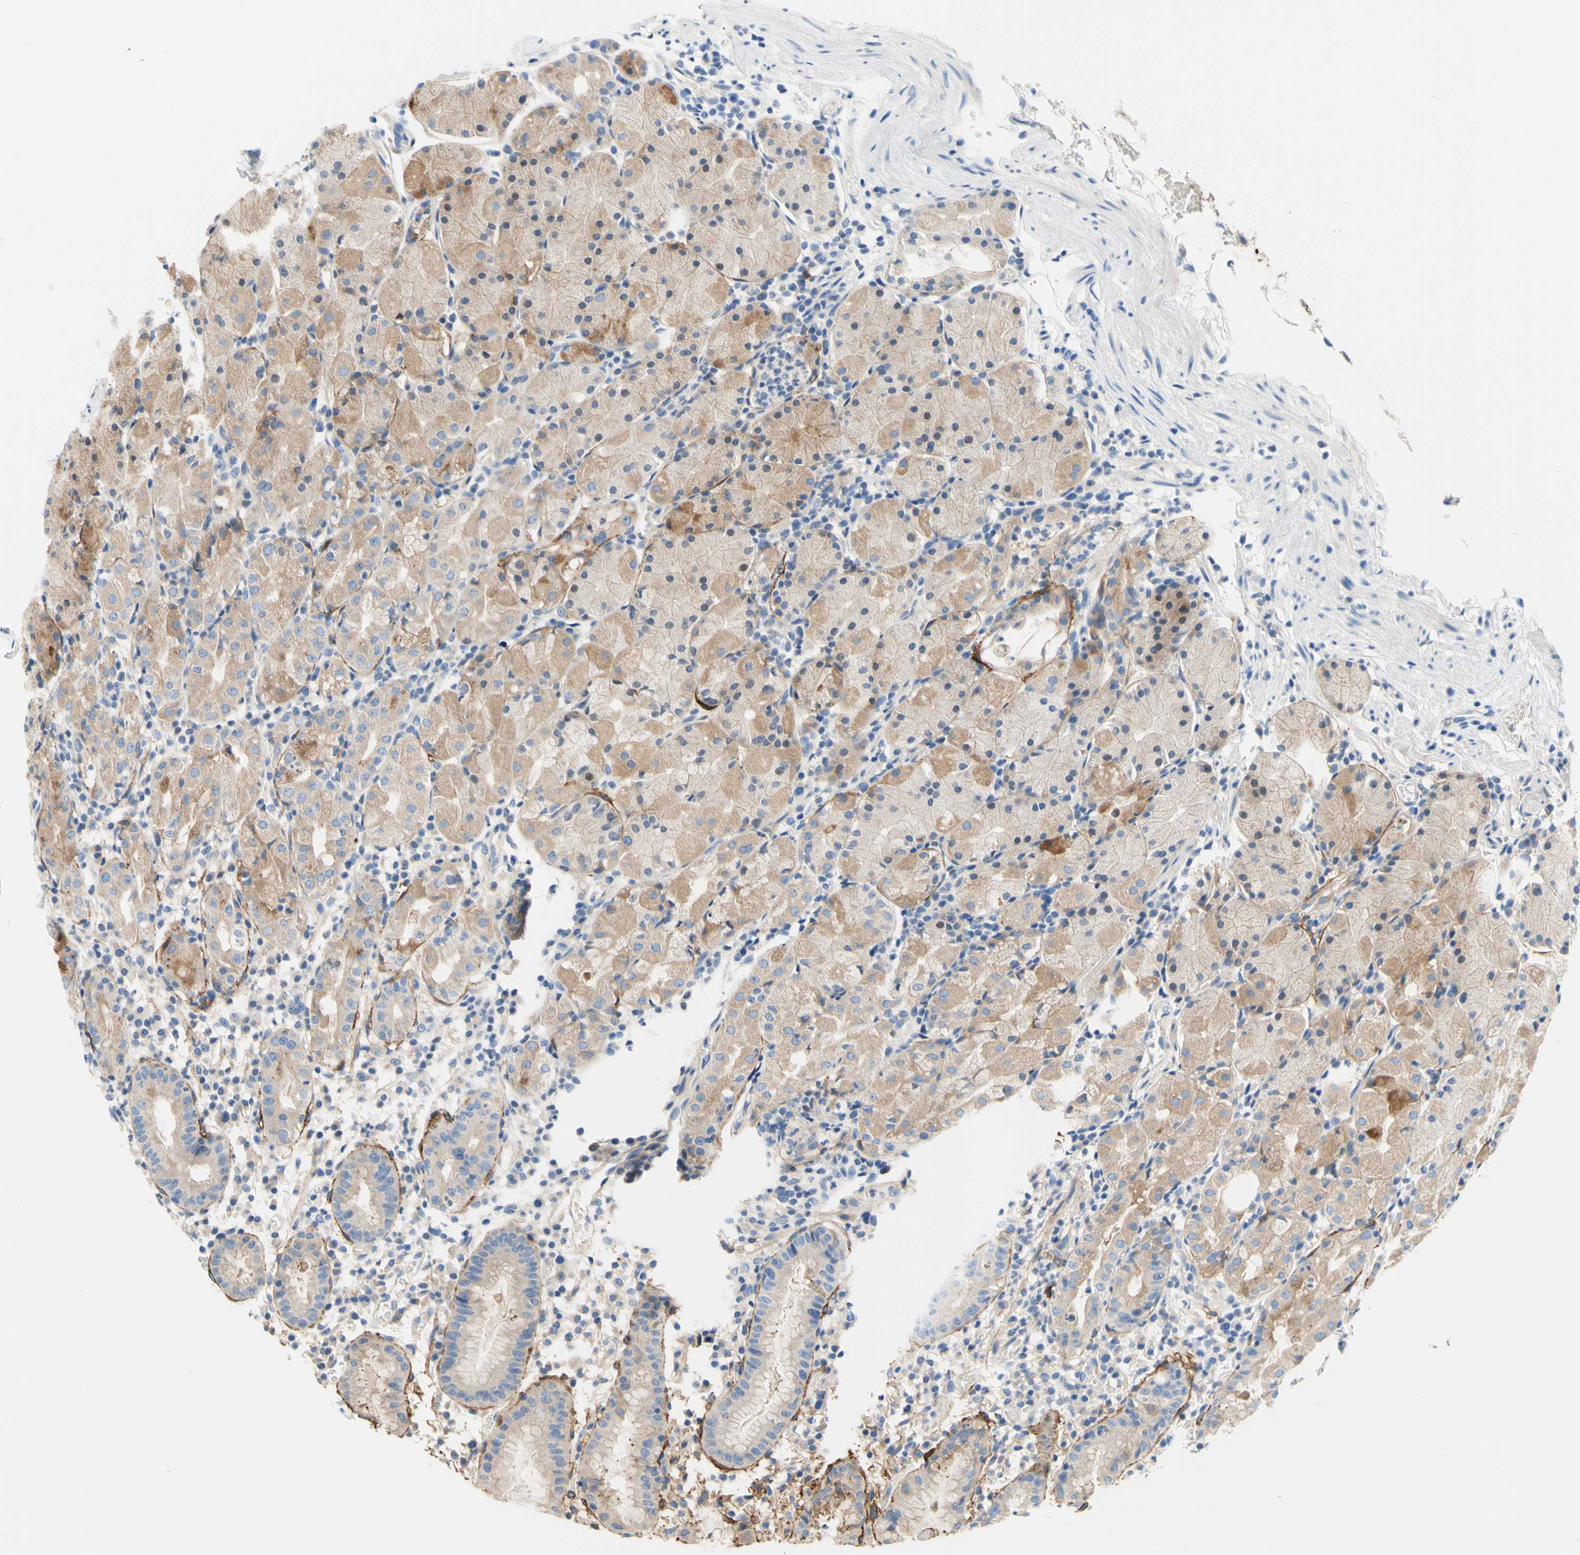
{"staining": {"intensity": "strong", "quantity": "<25%", "location": "cytoplasmic/membranous"}, "tissue": "stomach", "cell_type": "Glandular cells", "image_type": "normal", "snomed": [{"axis": "morphology", "description": "Normal tissue, NOS"}, {"axis": "topography", "description": "Stomach"}, {"axis": "topography", "description": "Stomach, lower"}], "caption": "Immunohistochemical staining of normal stomach exhibits <25% levels of strong cytoplasmic/membranous protein staining in about <25% of glandular cells.", "gene": "F3", "patient": {"sex": "female", "age": 75}}